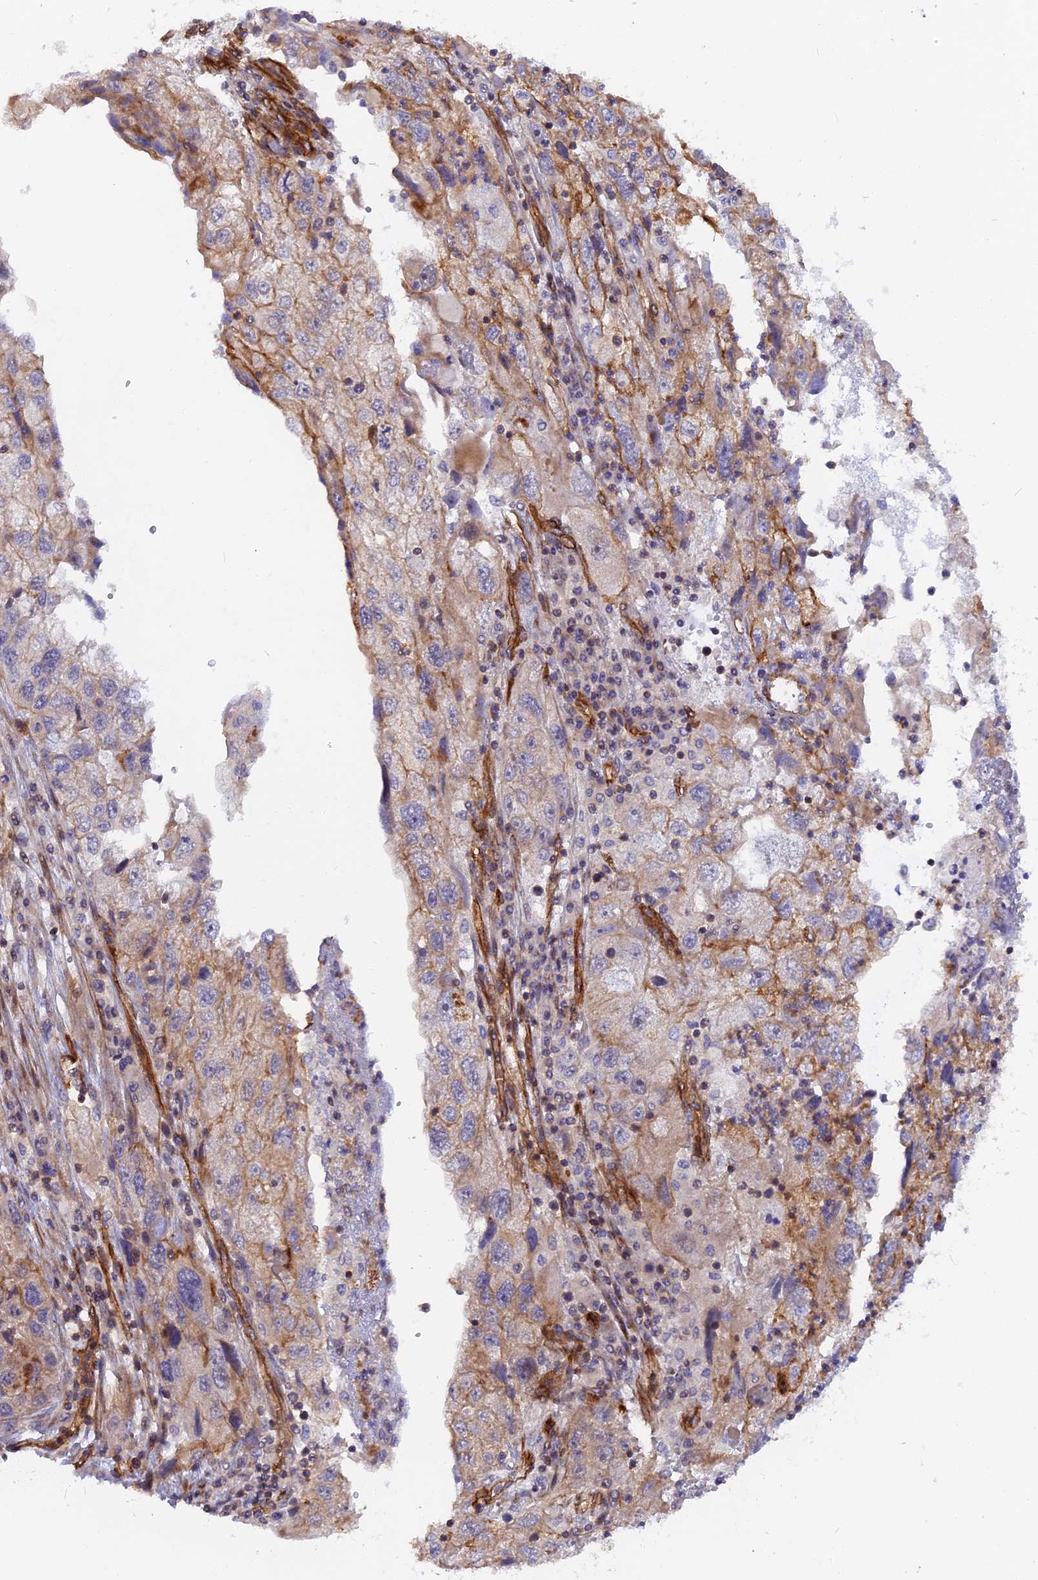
{"staining": {"intensity": "moderate", "quantity": "<25%", "location": "cytoplasmic/membranous"}, "tissue": "endometrial cancer", "cell_type": "Tumor cells", "image_type": "cancer", "snomed": [{"axis": "morphology", "description": "Adenocarcinoma, NOS"}, {"axis": "topography", "description": "Endometrium"}], "caption": "DAB (3,3'-diaminobenzidine) immunohistochemical staining of human endometrial cancer shows moderate cytoplasmic/membranous protein positivity in about <25% of tumor cells.", "gene": "CNBD2", "patient": {"sex": "female", "age": 68}}